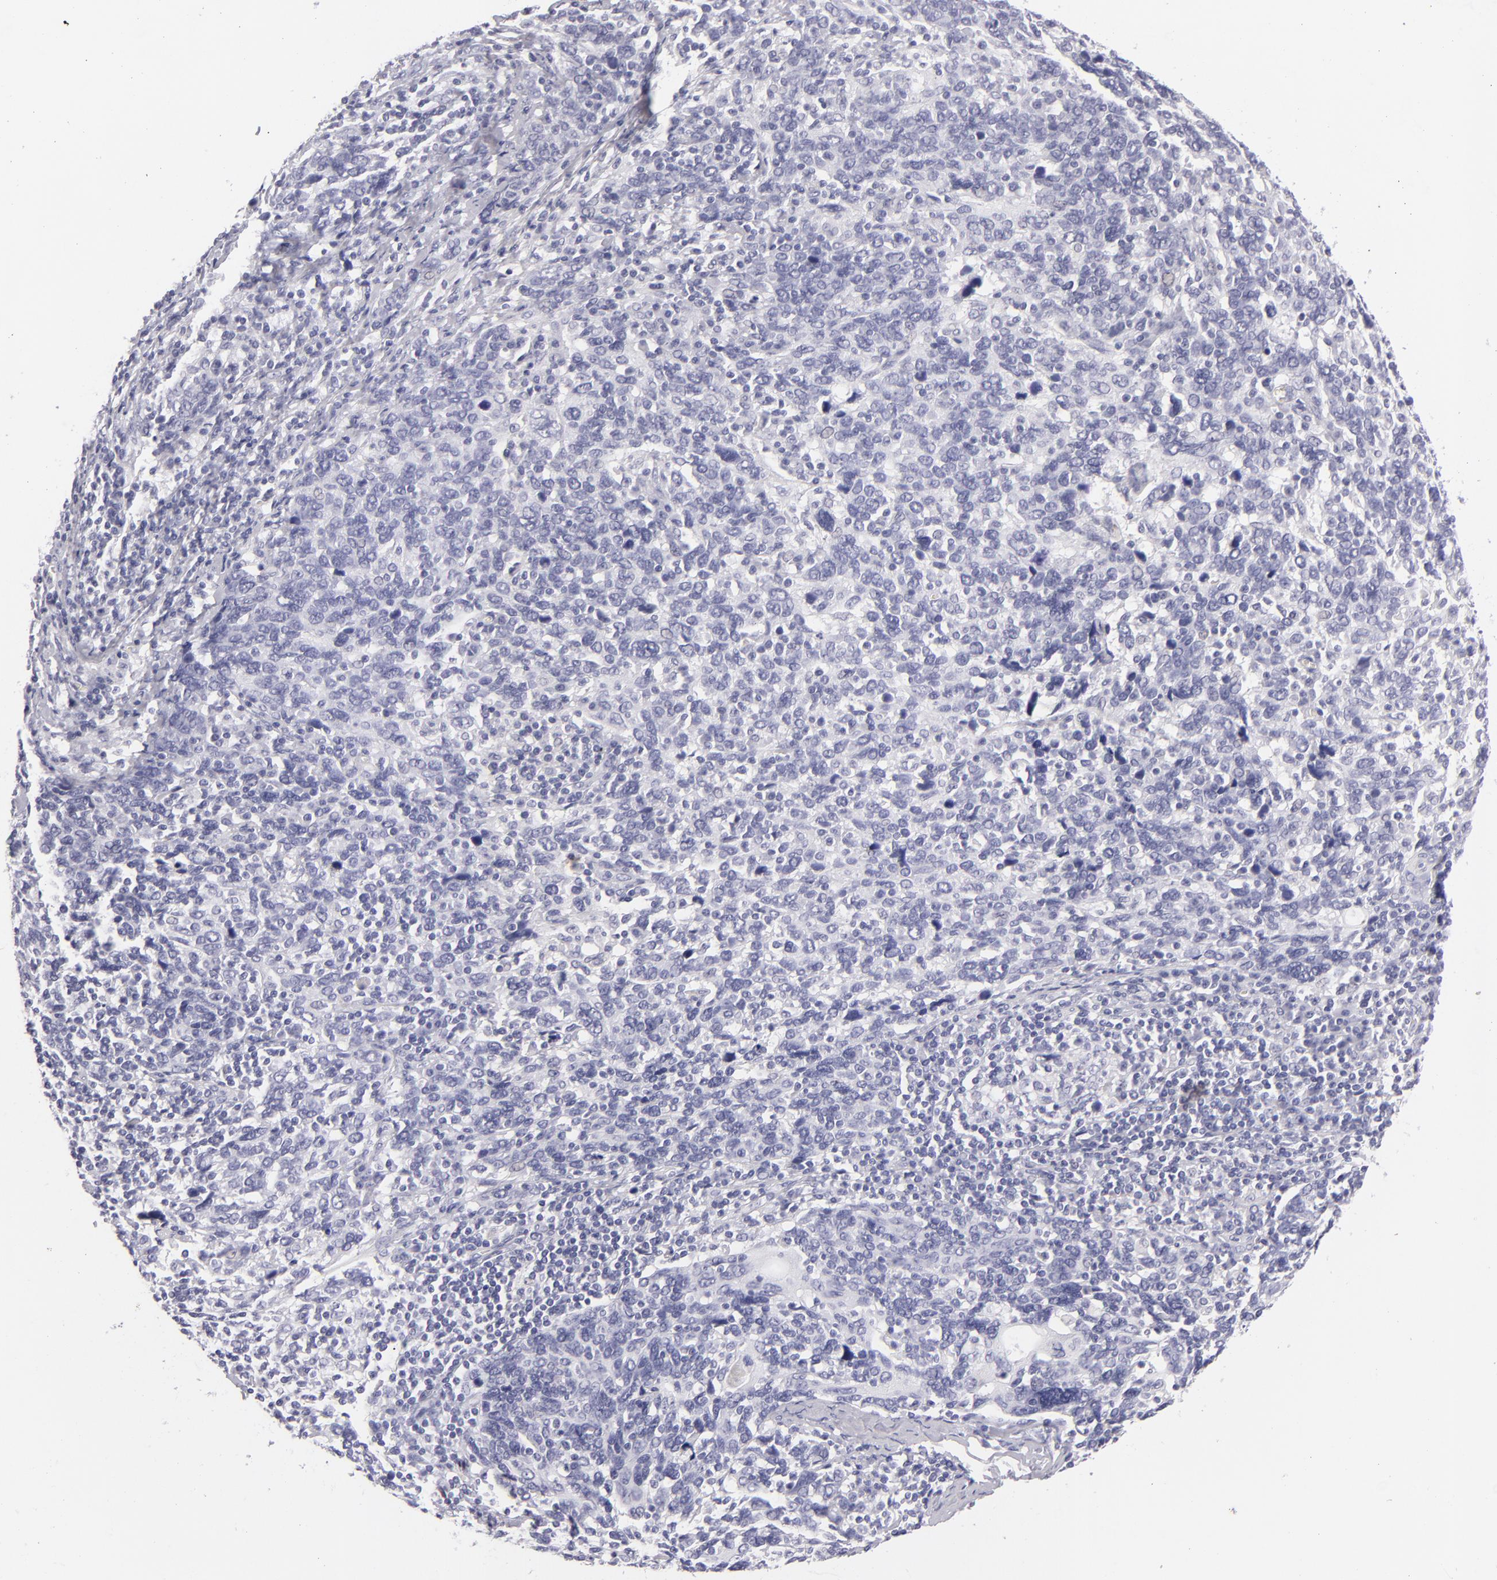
{"staining": {"intensity": "negative", "quantity": "none", "location": "none"}, "tissue": "cervical cancer", "cell_type": "Tumor cells", "image_type": "cancer", "snomed": [{"axis": "morphology", "description": "Squamous cell carcinoma, NOS"}, {"axis": "topography", "description": "Cervix"}], "caption": "The image exhibits no staining of tumor cells in squamous cell carcinoma (cervical). (DAB (3,3'-diaminobenzidine) immunohistochemistry (IHC) visualized using brightfield microscopy, high magnification).", "gene": "VIL1", "patient": {"sex": "female", "age": 41}}